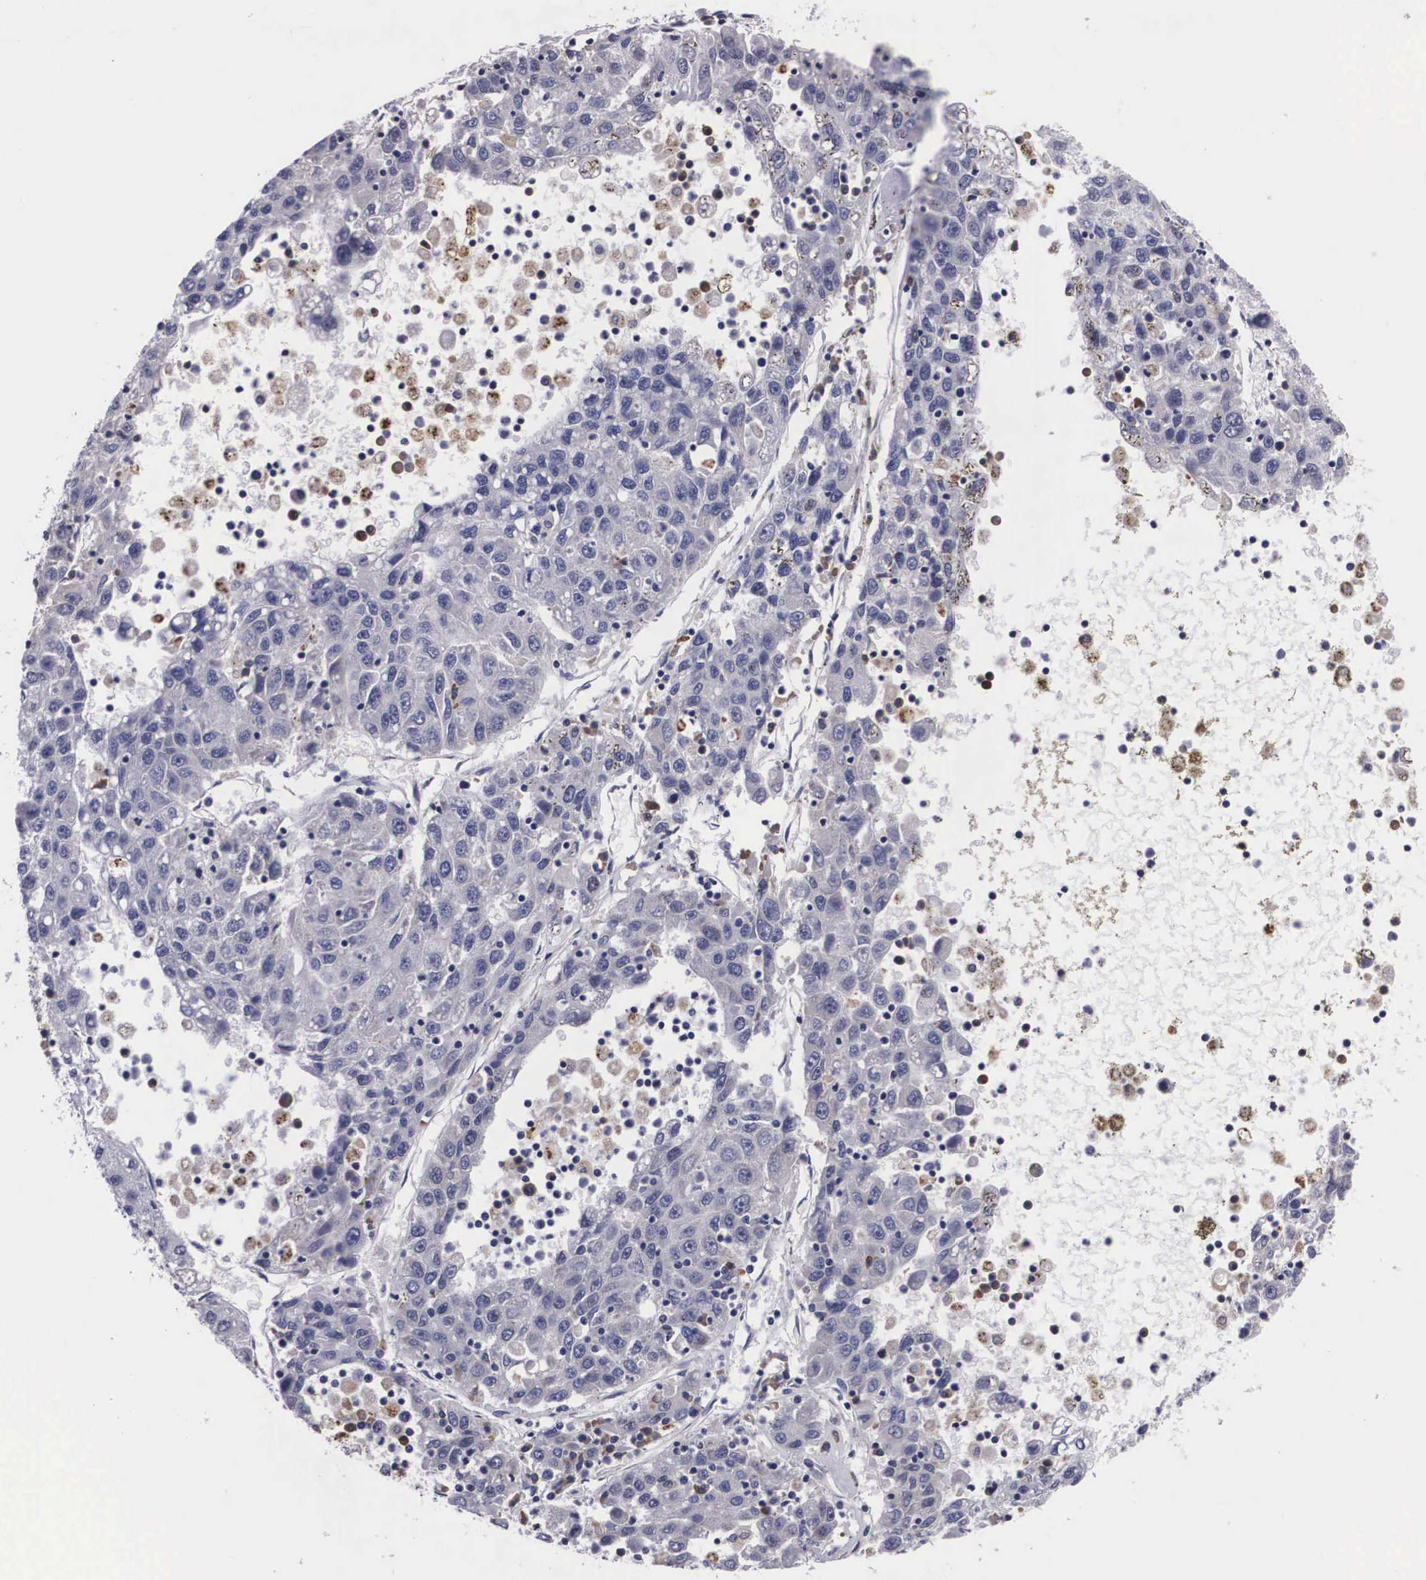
{"staining": {"intensity": "moderate", "quantity": "<25%", "location": "cytoplasmic/membranous"}, "tissue": "liver cancer", "cell_type": "Tumor cells", "image_type": "cancer", "snomed": [{"axis": "morphology", "description": "Carcinoma, Hepatocellular, NOS"}, {"axis": "topography", "description": "Liver"}], "caption": "Hepatocellular carcinoma (liver) tissue reveals moderate cytoplasmic/membranous positivity in approximately <25% of tumor cells, visualized by immunohistochemistry.", "gene": "CRELD2", "patient": {"sex": "male", "age": 49}}